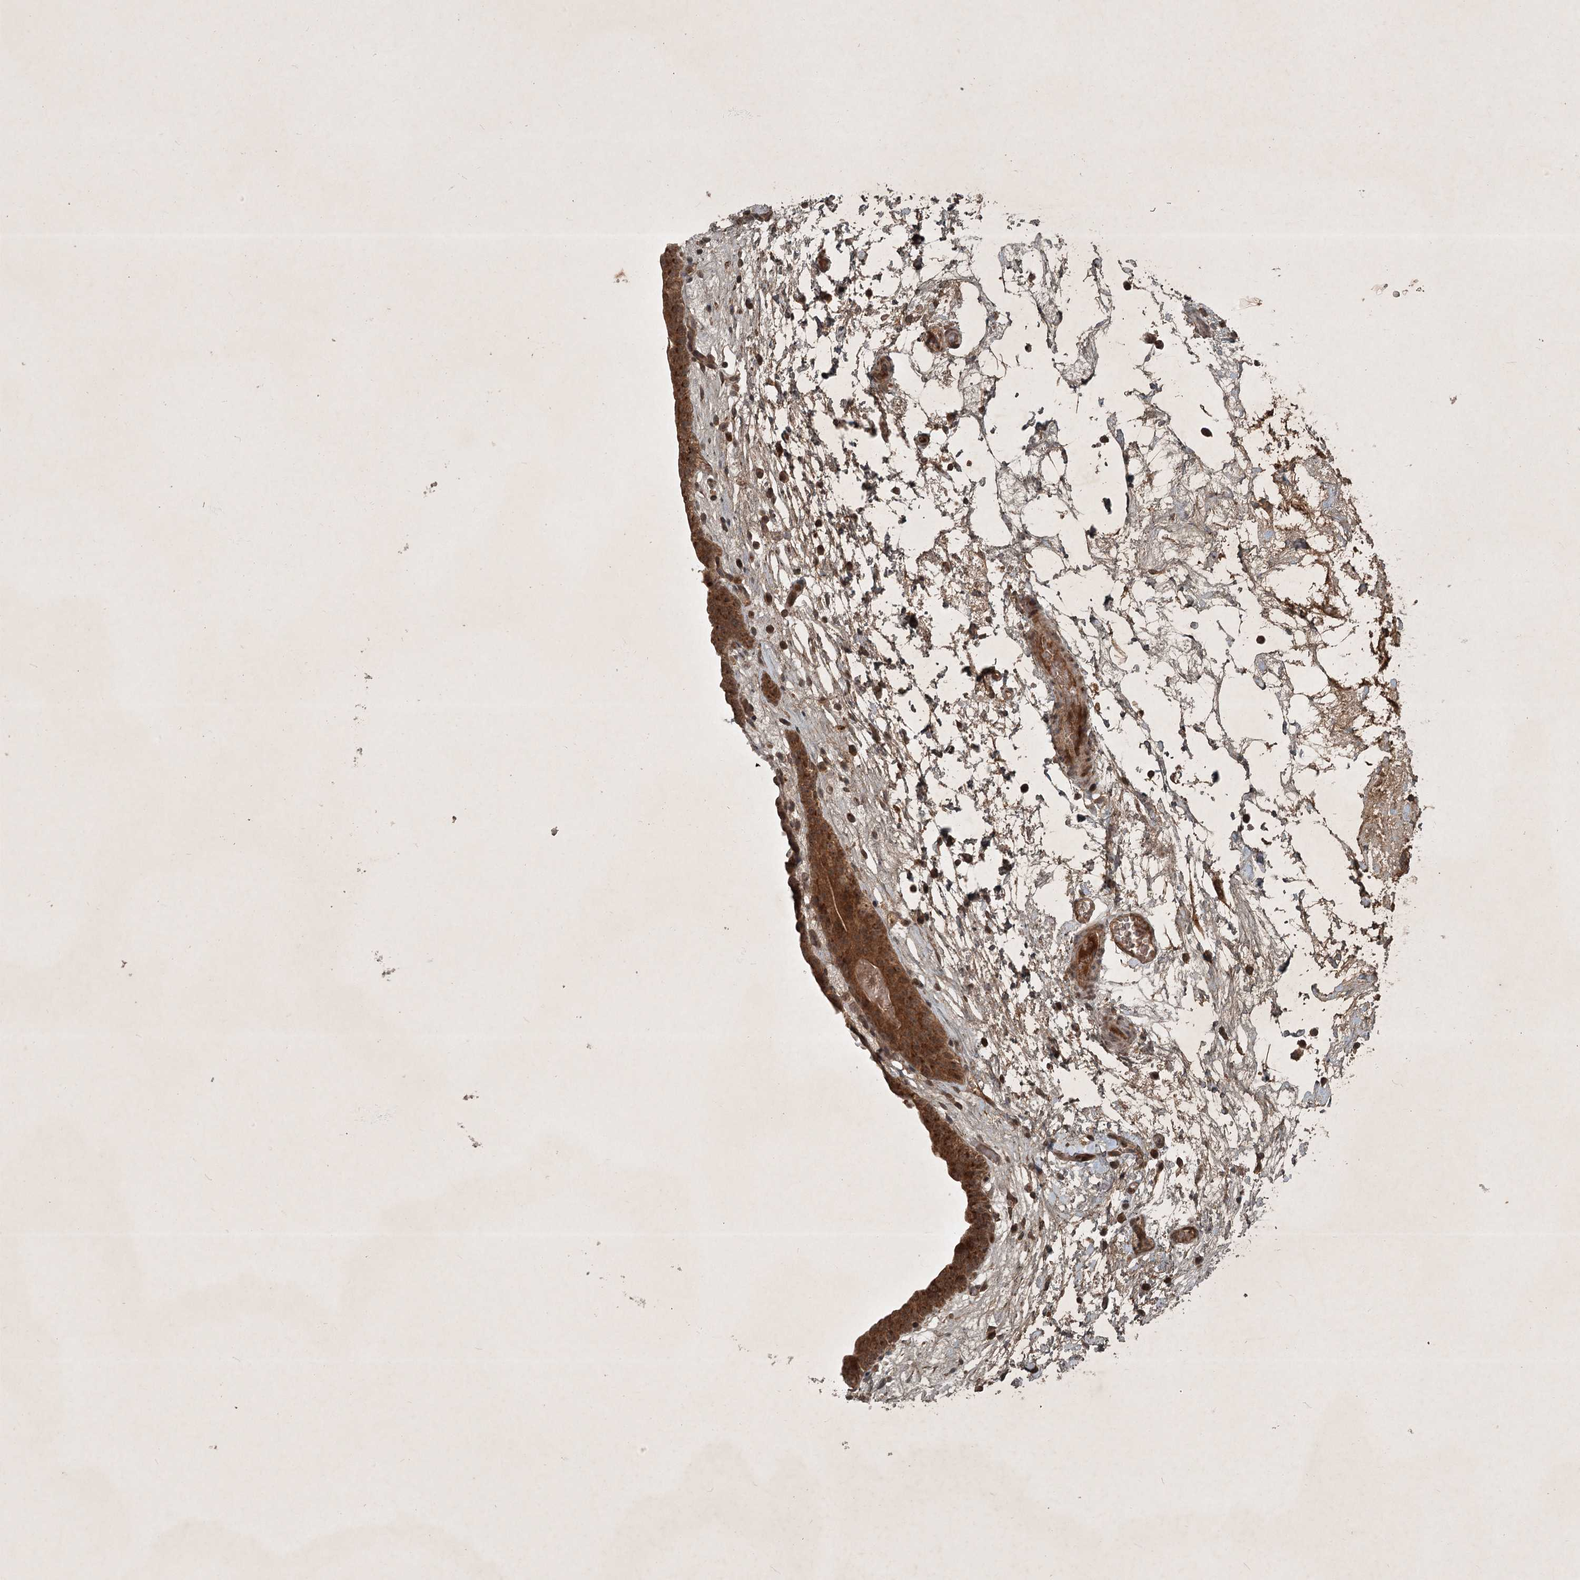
{"staining": {"intensity": "strong", "quantity": ">75%", "location": "cytoplasmic/membranous"}, "tissue": "urinary bladder", "cell_type": "Urothelial cells", "image_type": "normal", "snomed": [{"axis": "morphology", "description": "Normal tissue, NOS"}, {"axis": "topography", "description": "Urinary bladder"}], "caption": "About >75% of urothelial cells in normal urinary bladder reveal strong cytoplasmic/membranous protein positivity as visualized by brown immunohistochemical staining.", "gene": "UNC93A", "patient": {"sex": "male", "age": 83}}